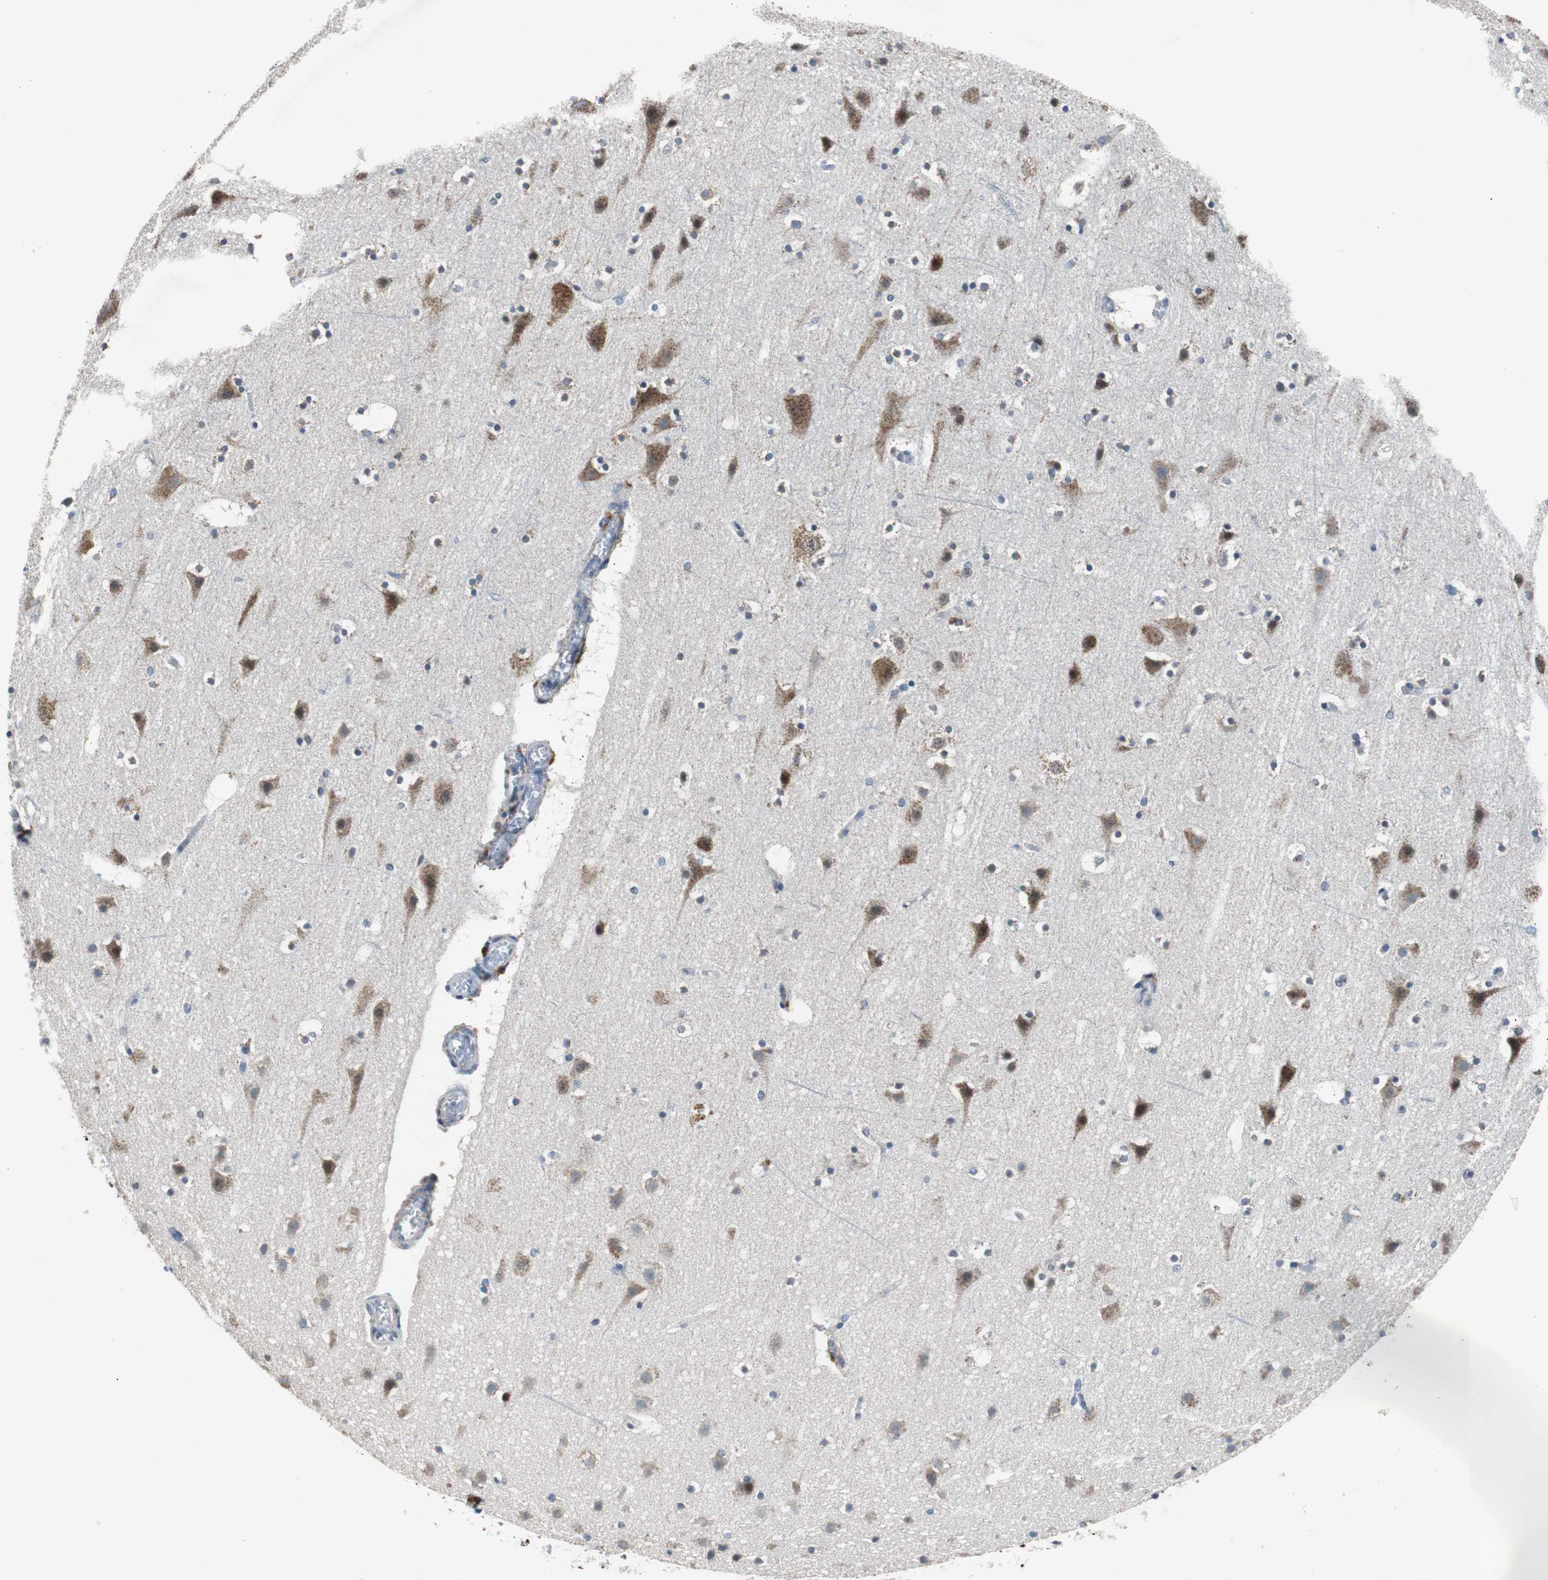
{"staining": {"intensity": "negative", "quantity": "none", "location": "none"}, "tissue": "cerebral cortex", "cell_type": "Endothelial cells", "image_type": "normal", "snomed": [{"axis": "morphology", "description": "Normal tissue, NOS"}, {"axis": "topography", "description": "Cerebral cortex"}], "caption": "IHC of unremarkable human cerebral cortex demonstrates no expression in endothelial cells.", "gene": "PITRM1", "patient": {"sex": "male", "age": 45}}